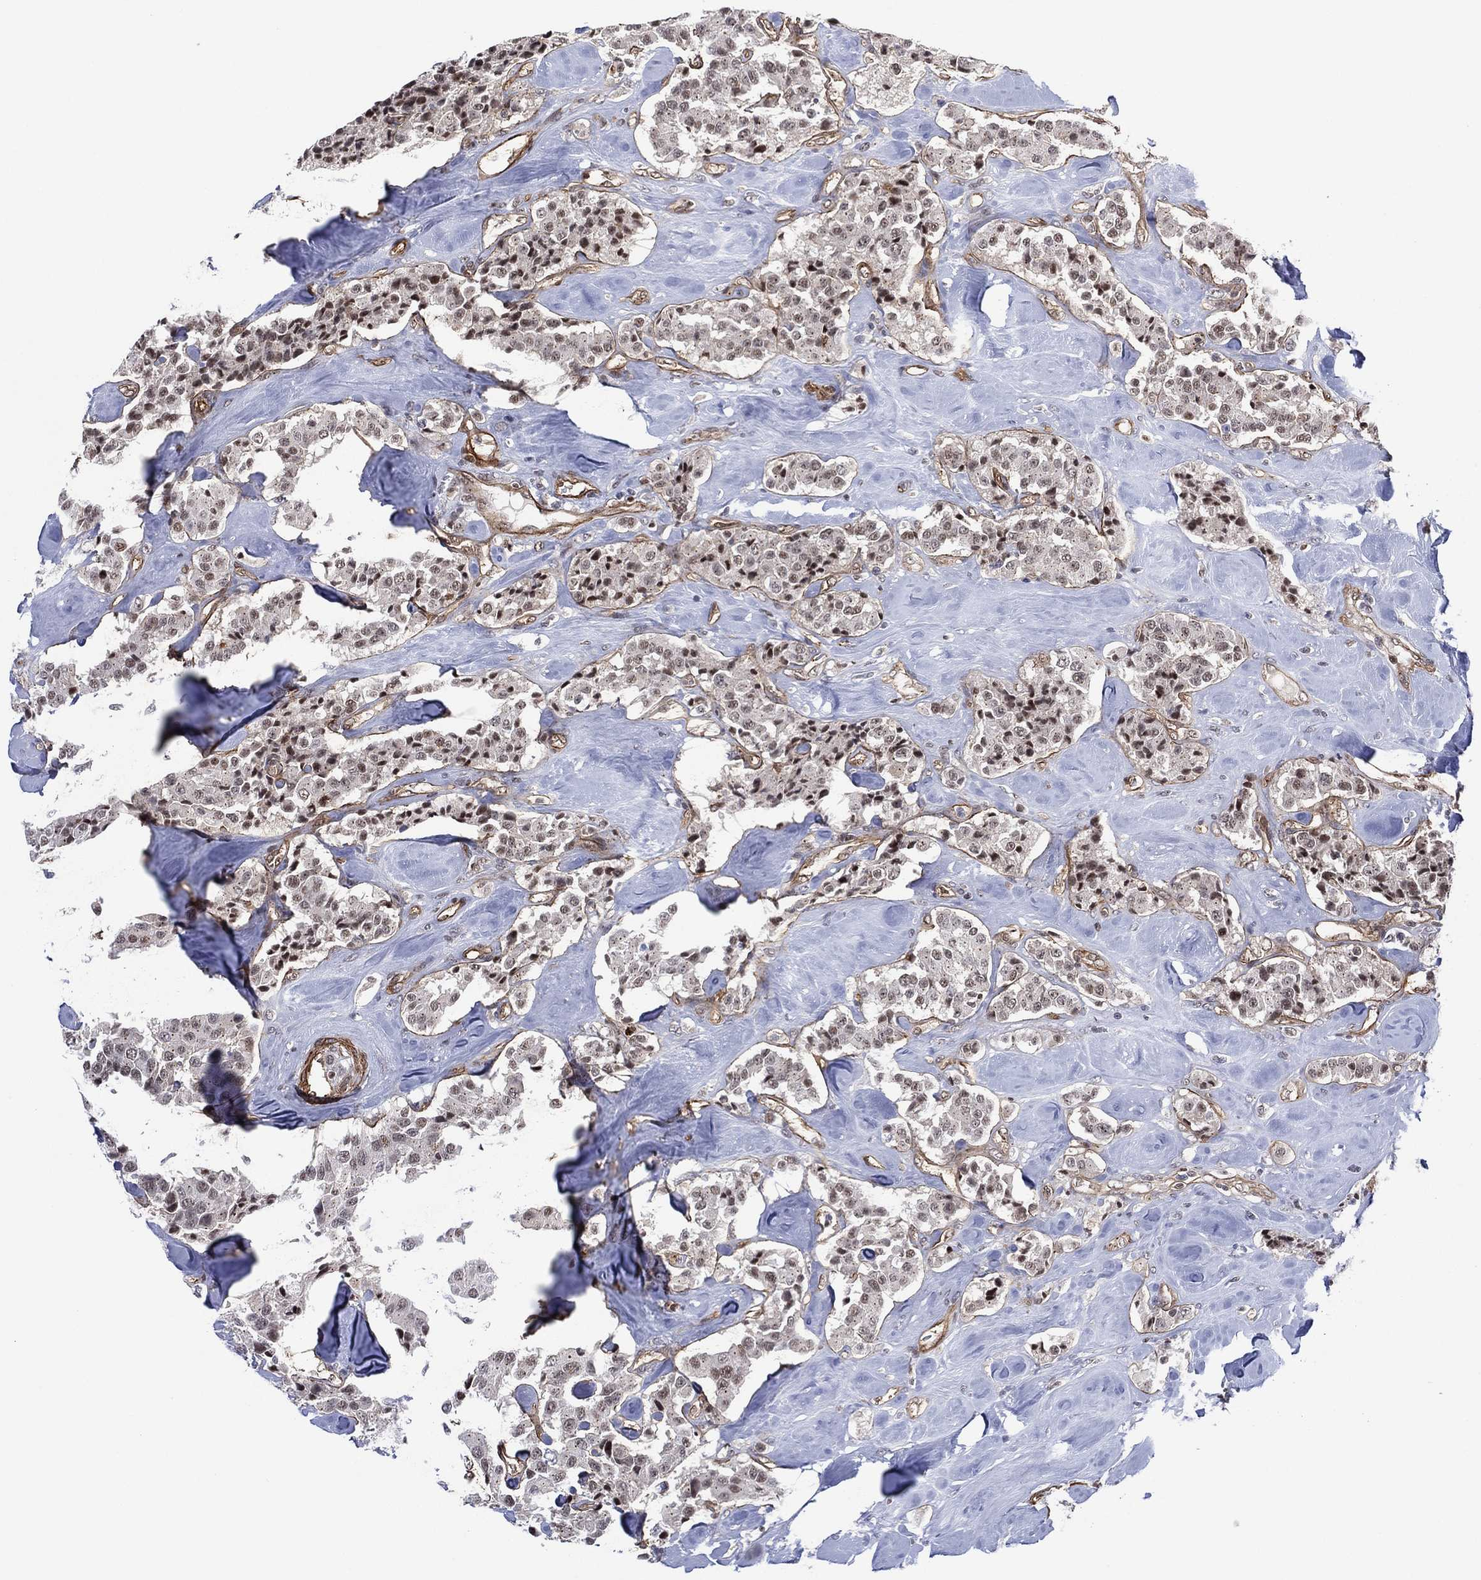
{"staining": {"intensity": "strong", "quantity": "<25%", "location": "nuclear"}, "tissue": "carcinoid", "cell_type": "Tumor cells", "image_type": "cancer", "snomed": [{"axis": "morphology", "description": "Carcinoid, malignant, NOS"}, {"axis": "topography", "description": "Pancreas"}], "caption": "Immunohistochemistry (IHC) image of human carcinoid stained for a protein (brown), which demonstrates medium levels of strong nuclear positivity in about <25% of tumor cells.", "gene": "GSE1", "patient": {"sex": "male", "age": 41}}